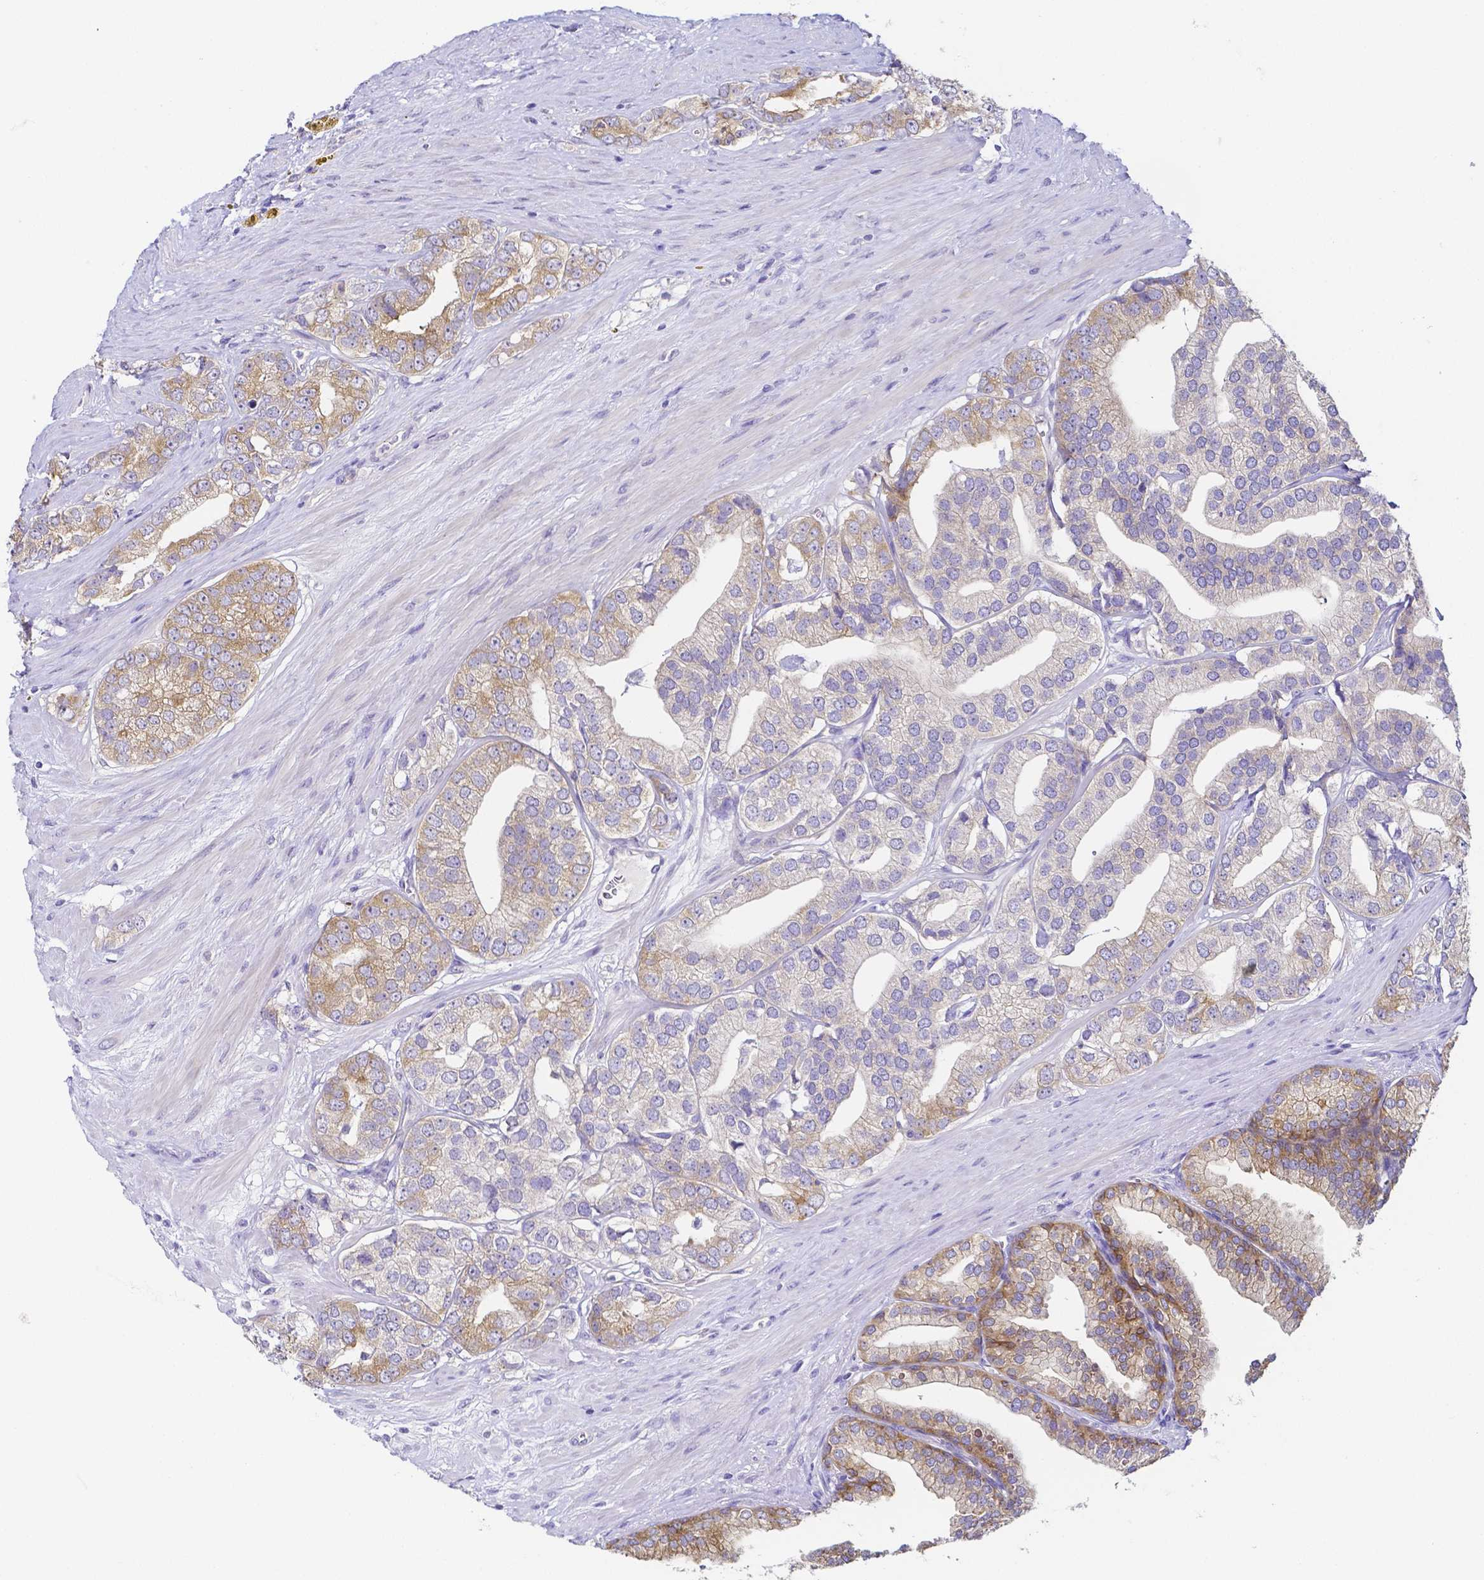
{"staining": {"intensity": "weak", "quantity": "25%-75%", "location": "cytoplasmic/membranous"}, "tissue": "prostate cancer", "cell_type": "Tumor cells", "image_type": "cancer", "snomed": [{"axis": "morphology", "description": "Adenocarcinoma, High grade"}, {"axis": "topography", "description": "Prostate"}], "caption": "Prostate high-grade adenocarcinoma stained with DAB immunohistochemistry (IHC) reveals low levels of weak cytoplasmic/membranous staining in approximately 25%-75% of tumor cells.", "gene": "PKP3", "patient": {"sex": "male", "age": 58}}